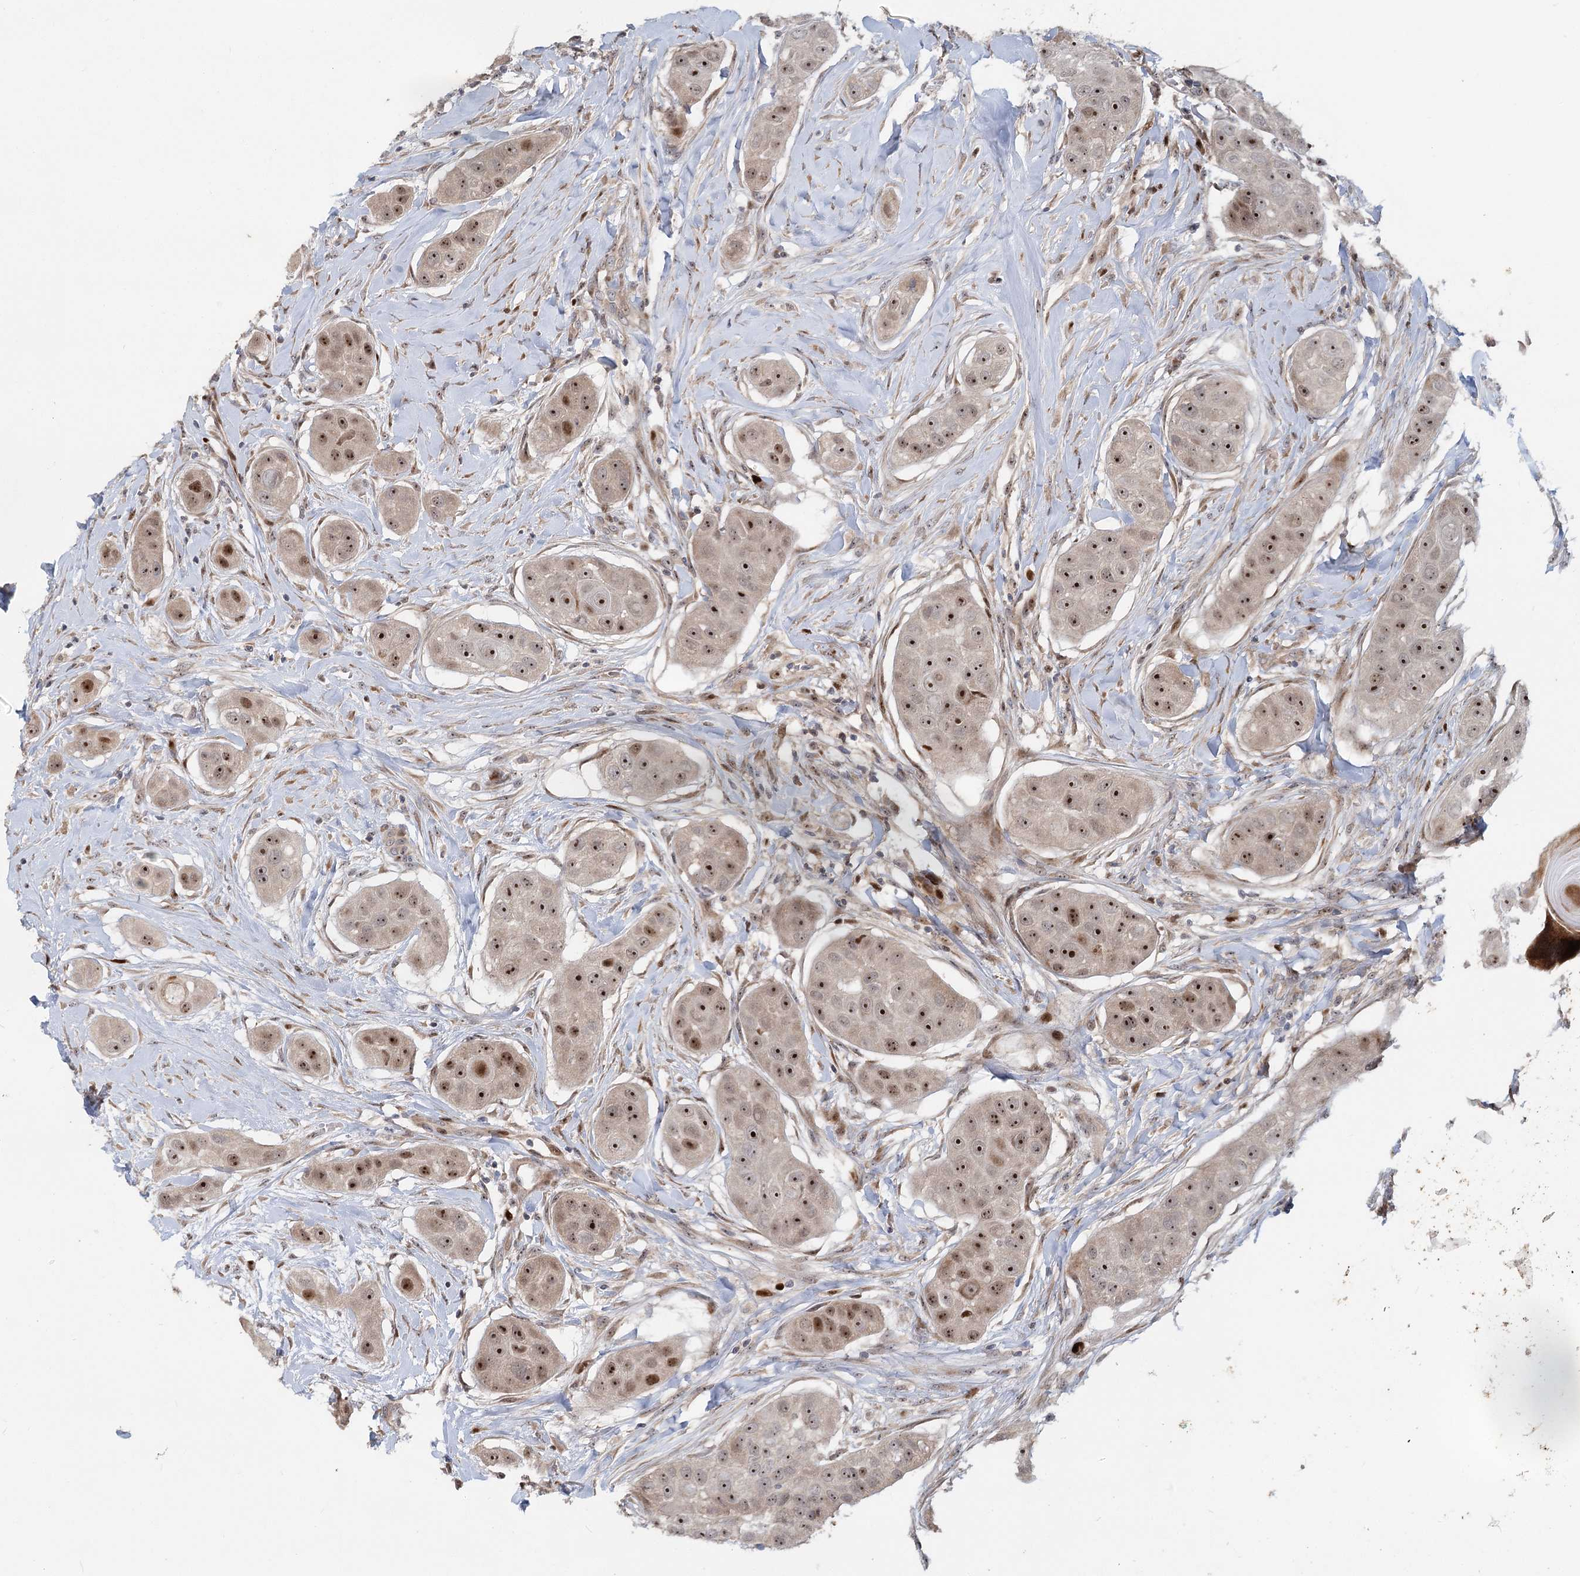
{"staining": {"intensity": "strong", "quantity": "25%-75%", "location": "nuclear"}, "tissue": "head and neck cancer", "cell_type": "Tumor cells", "image_type": "cancer", "snomed": [{"axis": "morphology", "description": "Normal tissue, NOS"}, {"axis": "morphology", "description": "Squamous cell carcinoma, NOS"}, {"axis": "topography", "description": "Skeletal muscle"}, {"axis": "topography", "description": "Head-Neck"}], "caption": "Immunohistochemistry (IHC) image of human head and neck squamous cell carcinoma stained for a protein (brown), which demonstrates high levels of strong nuclear positivity in about 25%-75% of tumor cells.", "gene": "PIK3C2A", "patient": {"sex": "male", "age": 51}}